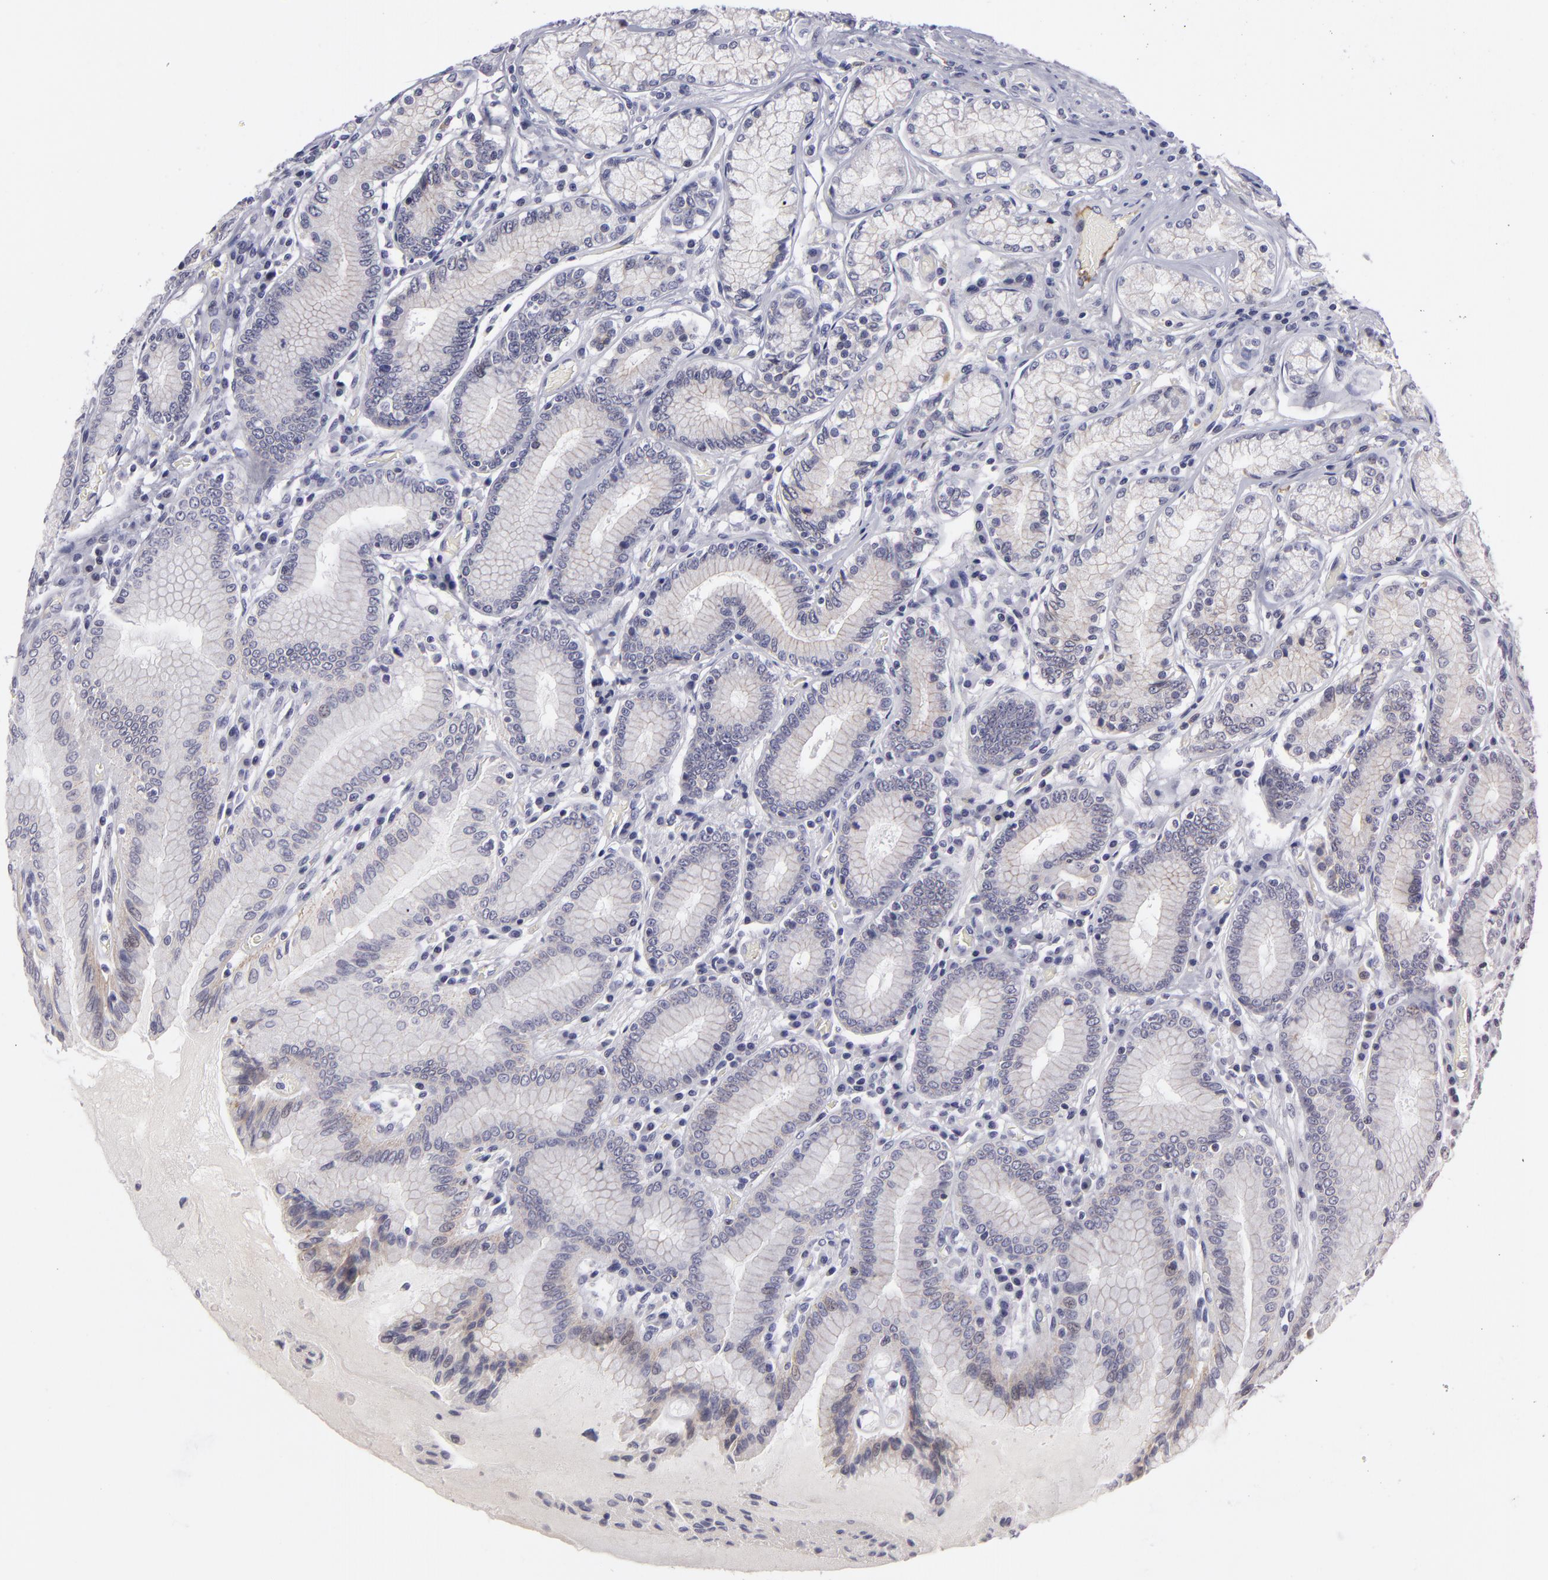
{"staining": {"intensity": "negative", "quantity": "none", "location": "none"}, "tissue": "stomach", "cell_type": "Glandular cells", "image_type": "normal", "snomed": [{"axis": "morphology", "description": "Normal tissue, NOS"}, {"axis": "morphology", "description": "Adenocarcinoma, NOS"}, {"axis": "topography", "description": "Stomach, lower"}], "caption": "Immunohistochemistry histopathology image of normal human stomach stained for a protein (brown), which shows no expression in glandular cells. Nuclei are stained in blue.", "gene": "CTNNB1", "patient": {"sex": "female", "age": 76}}